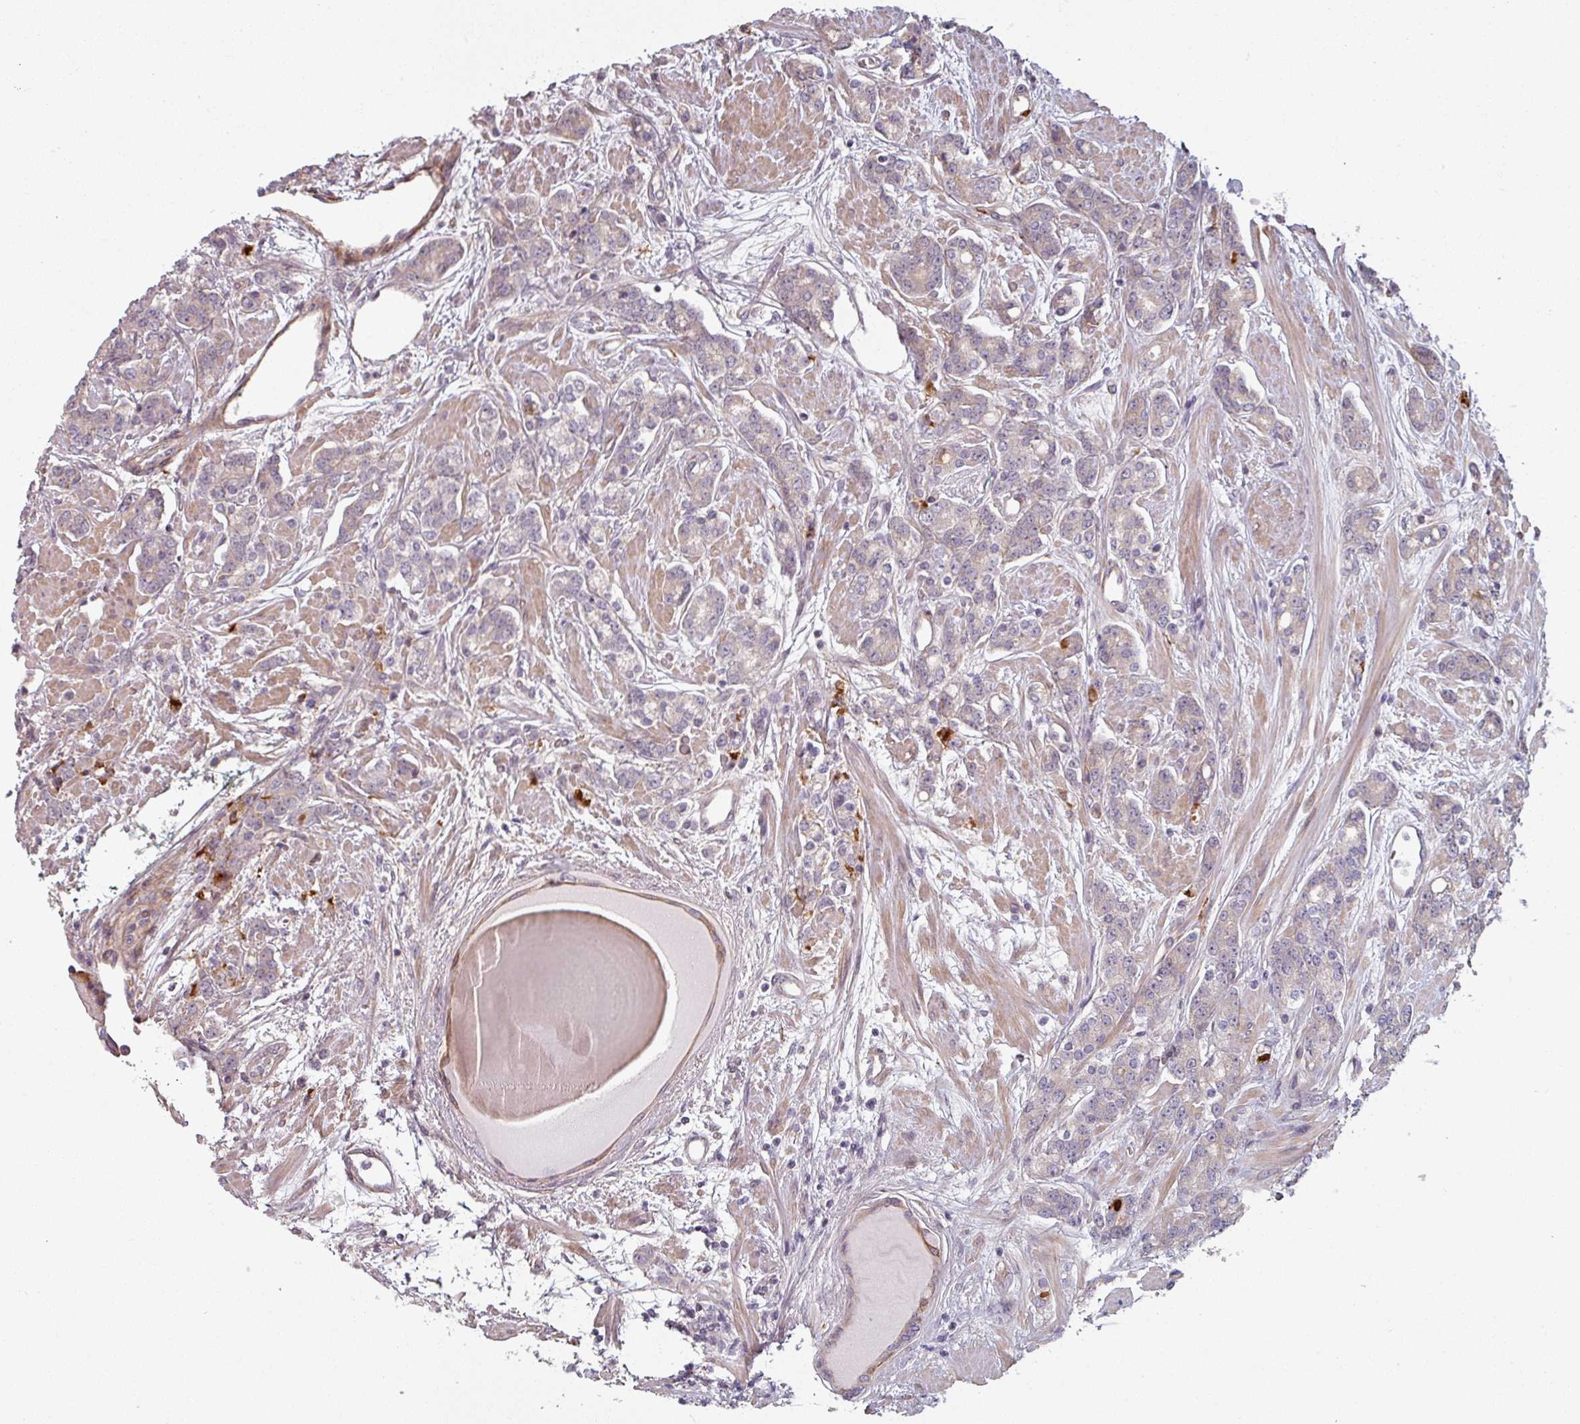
{"staining": {"intensity": "negative", "quantity": "none", "location": "none"}, "tissue": "prostate cancer", "cell_type": "Tumor cells", "image_type": "cancer", "snomed": [{"axis": "morphology", "description": "Adenocarcinoma, High grade"}, {"axis": "topography", "description": "Prostate"}], "caption": "Tumor cells show no significant positivity in adenocarcinoma (high-grade) (prostate). (DAB immunohistochemistry (IHC), high magnification).", "gene": "C4BPB", "patient": {"sex": "male", "age": 62}}